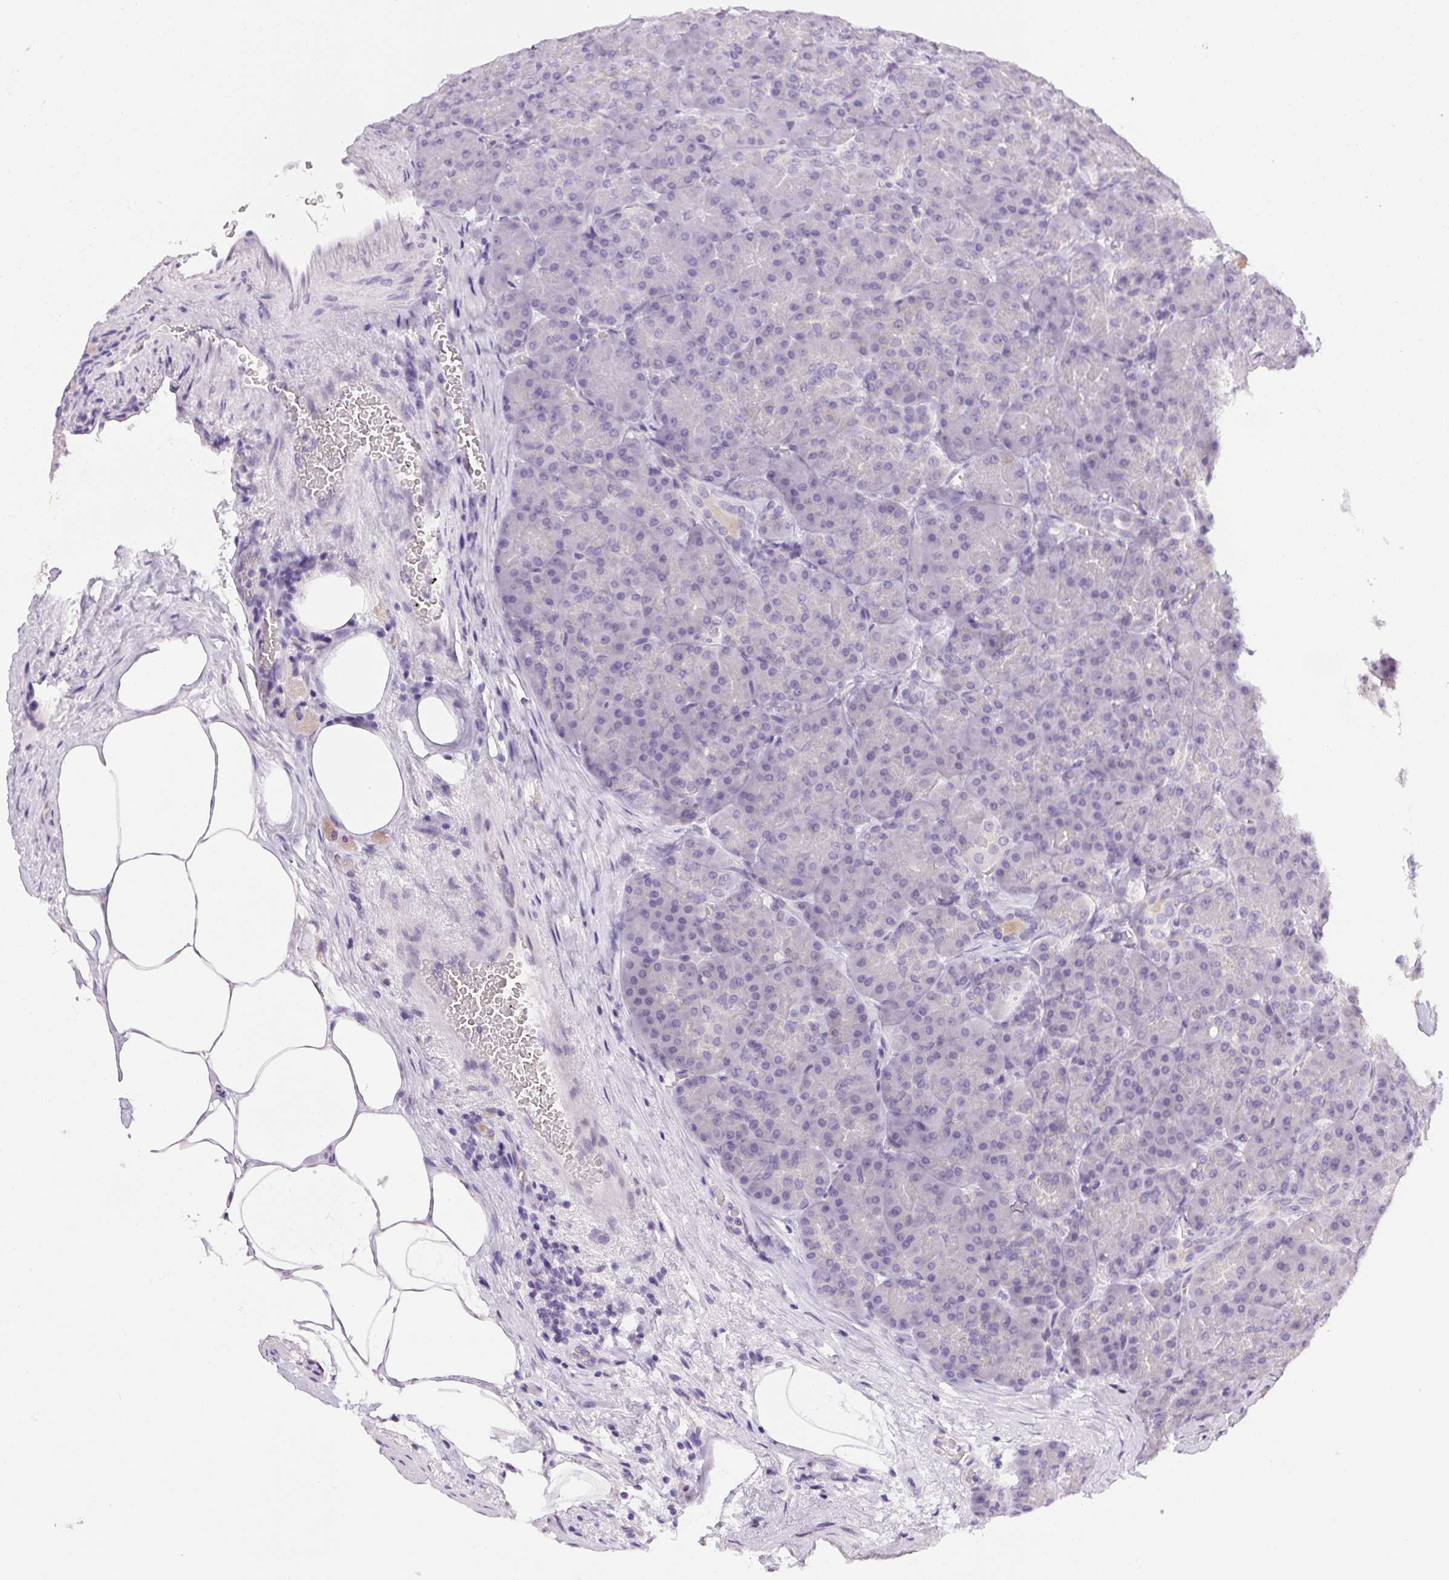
{"staining": {"intensity": "negative", "quantity": "none", "location": "none"}, "tissue": "pancreas", "cell_type": "Exocrine glandular cells", "image_type": "normal", "snomed": [{"axis": "morphology", "description": "Normal tissue, NOS"}, {"axis": "topography", "description": "Pancreas"}], "caption": "The micrograph demonstrates no significant expression in exocrine glandular cells of pancreas.", "gene": "SMIM13", "patient": {"sex": "male", "age": 57}}